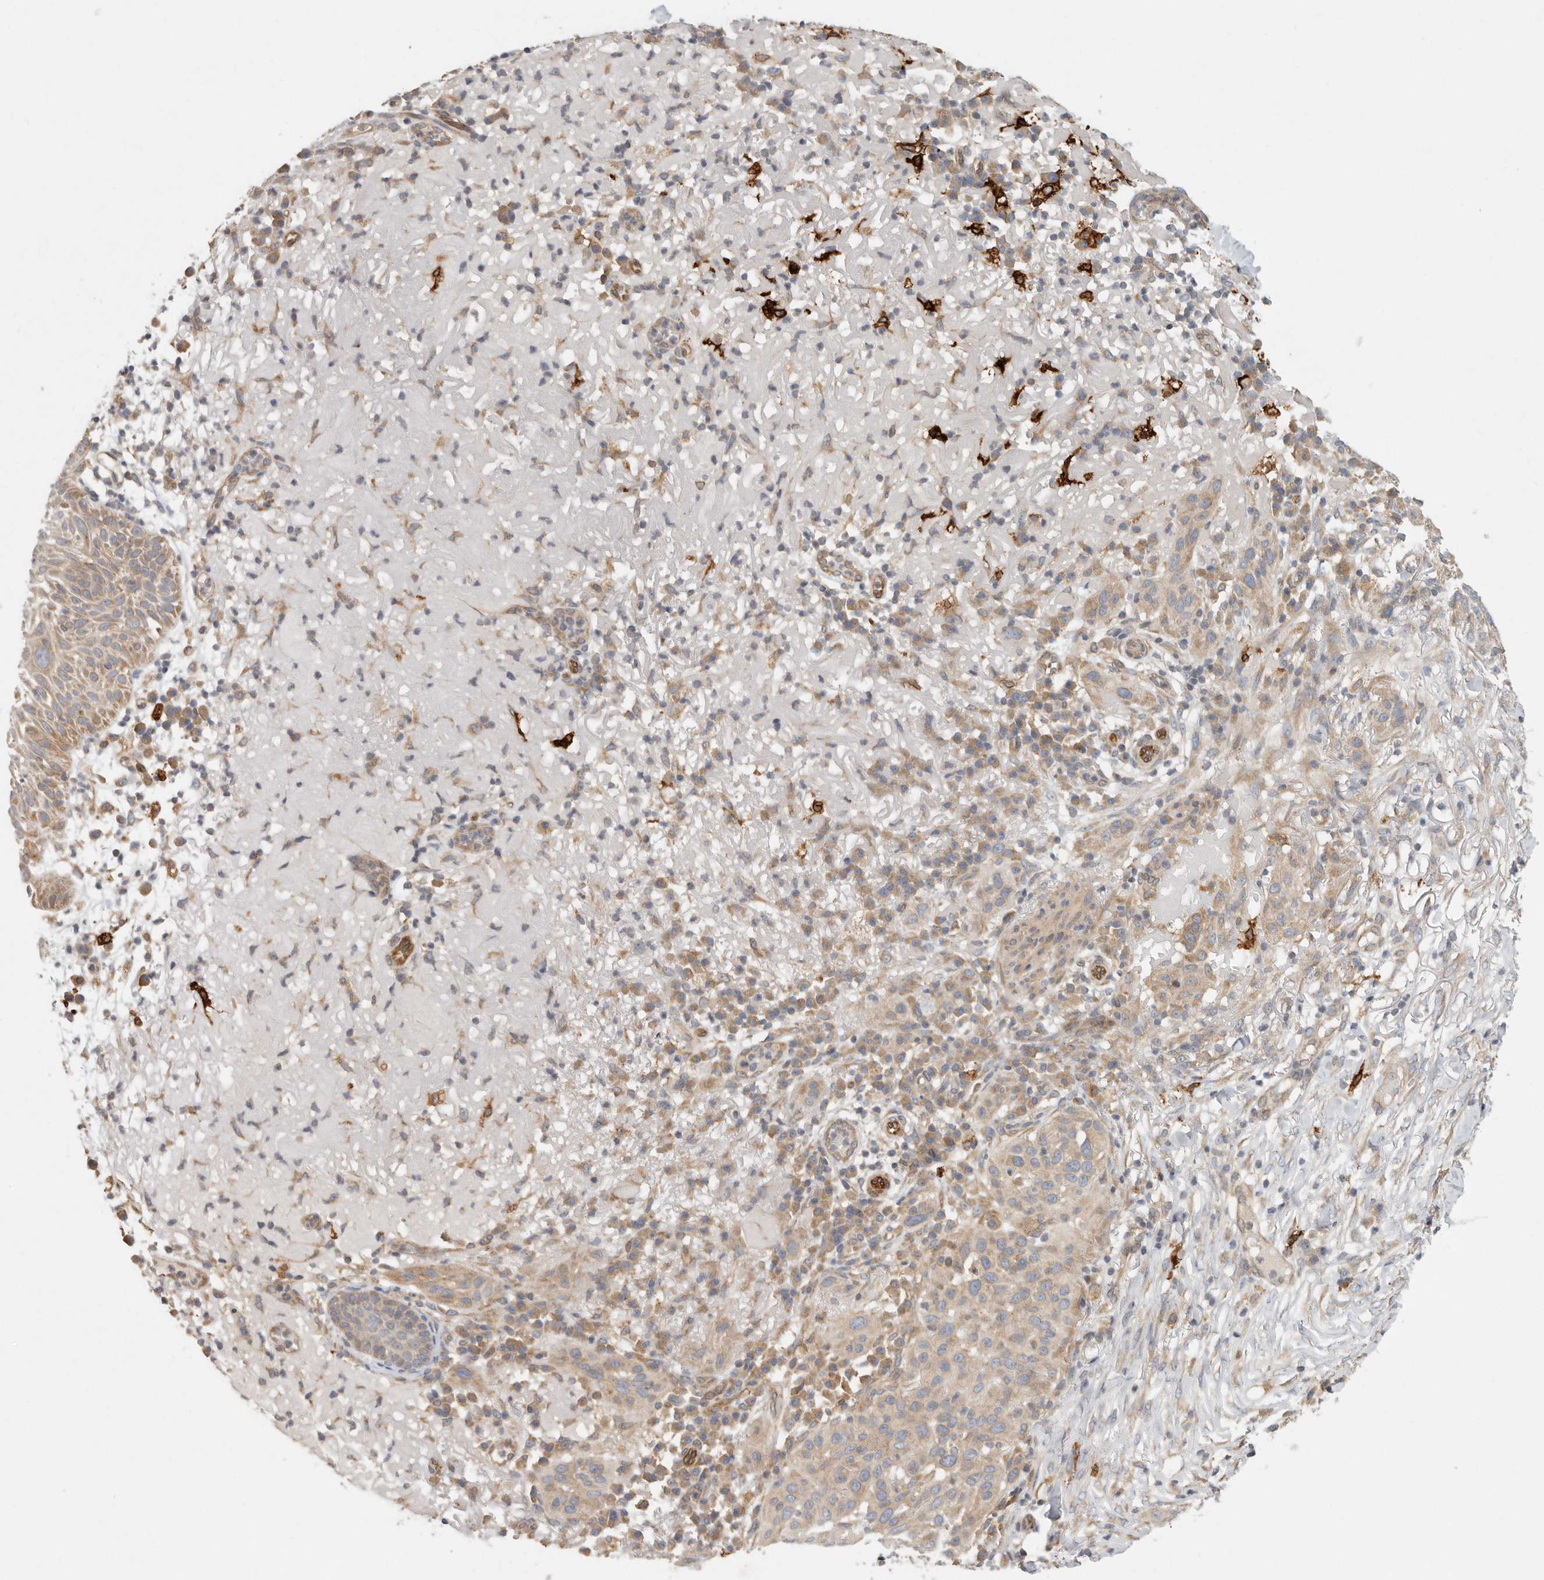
{"staining": {"intensity": "weak", "quantity": "25%-75%", "location": "cytoplasmic/membranous"}, "tissue": "skin cancer", "cell_type": "Tumor cells", "image_type": "cancer", "snomed": [{"axis": "morphology", "description": "Normal tissue, NOS"}, {"axis": "morphology", "description": "Squamous cell carcinoma, NOS"}, {"axis": "topography", "description": "Skin"}], "caption": "IHC photomicrograph of skin cancer stained for a protein (brown), which demonstrates low levels of weak cytoplasmic/membranous expression in approximately 25%-75% of tumor cells.", "gene": "BCAP29", "patient": {"sex": "female", "age": 96}}